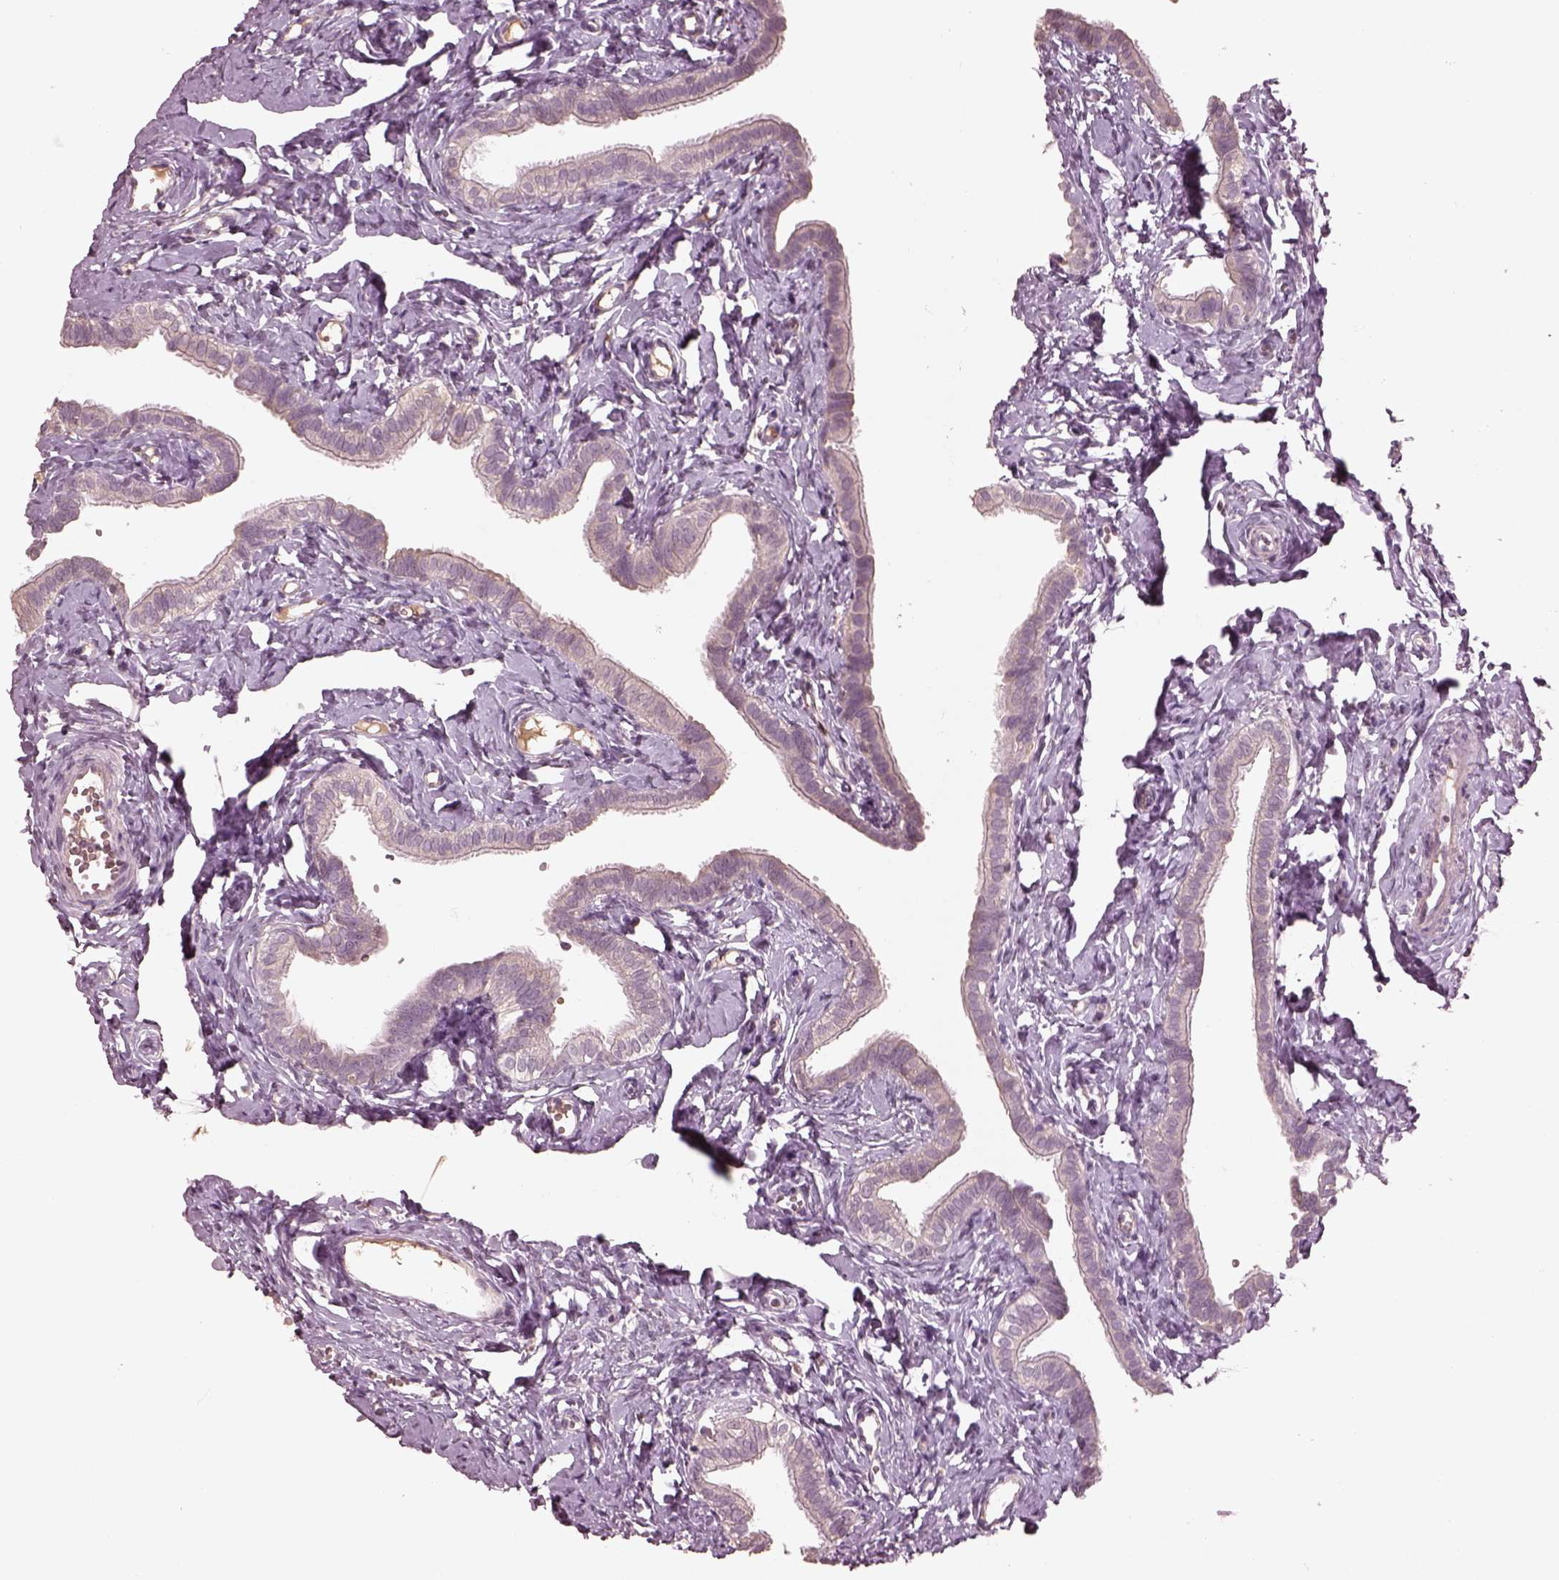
{"staining": {"intensity": "negative", "quantity": "none", "location": "none"}, "tissue": "fallopian tube", "cell_type": "Glandular cells", "image_type": "normal", "snomed": [{"axis": "morphology", "description": "Normal tissue, NOS"}, {"axis": "topography", "description": "Fallopian tube"}], "caption": "IHC of normal fallopian tube reveals no staining in glandular cells.", "gene": "VWA5B1", "patient": {"sex": "female", "age": 41}}